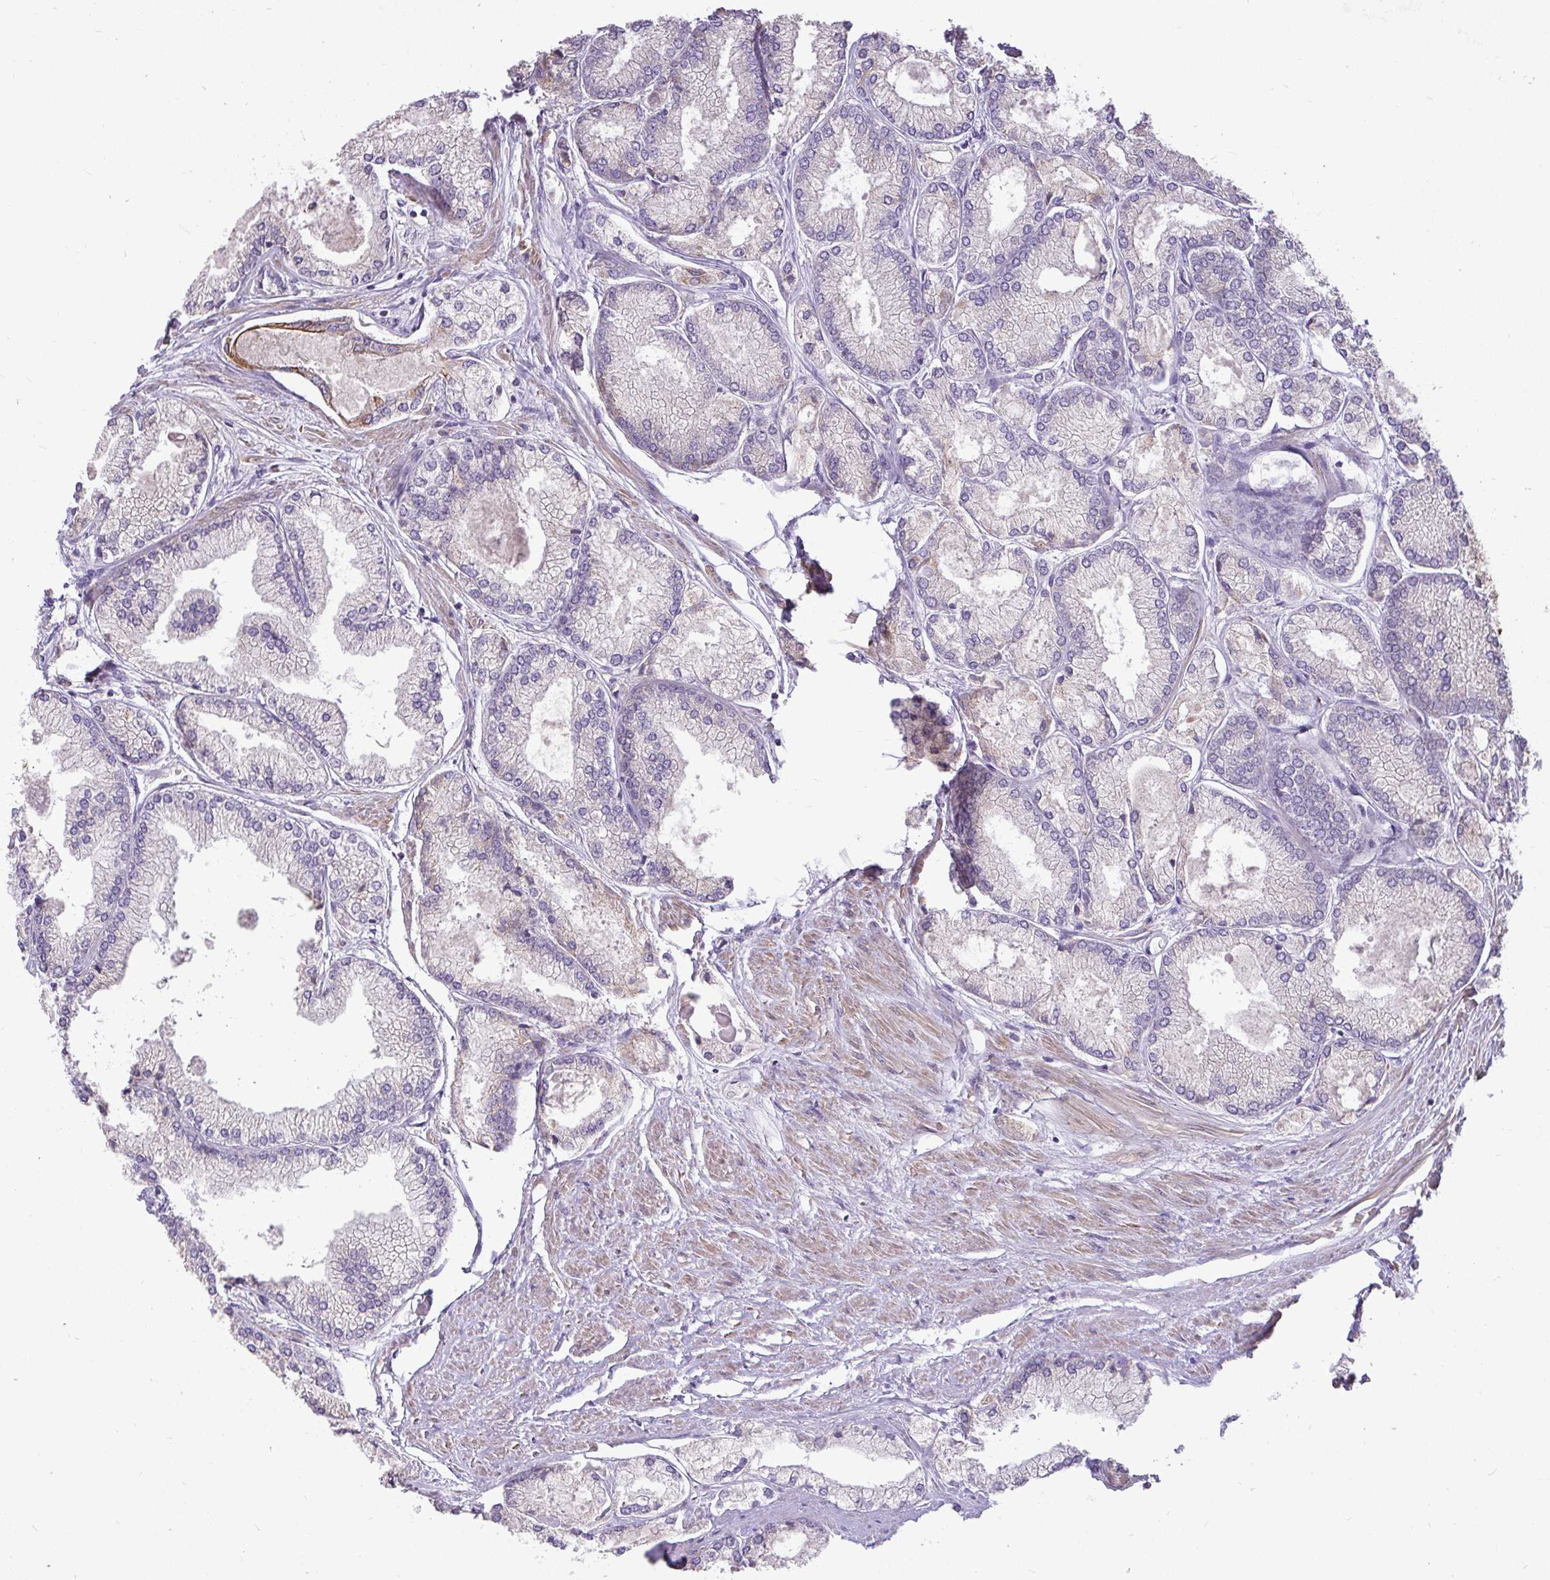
{"staining": {"intensity": "moderate", "quantity": "25%-75%", "location": "cytoplasmic/membranous"}, "tissue": "prostate cancer", "cell_type": "Tumor cells", "image_type": "cancer", "snomed": [{"axis": "morphology", "description": "Adenocarcinoma, High grade"}, {"axis": "topography", "description": "Prostate"}], "caption": "IHC (DAB) staining of prostate high-grade adenocarcinoma demonstrates moderate cytoplasmic/membranous protein expression in about 25%-75% of tumor cells. The staining was performed using DAB (3,3'-diaminobenzidine), with brown indicating positive protein expression. Nuclei are stained blue with hematoxylin.", "gene": "STRIP1", "patient": {"sex": "male", "age": 68}}